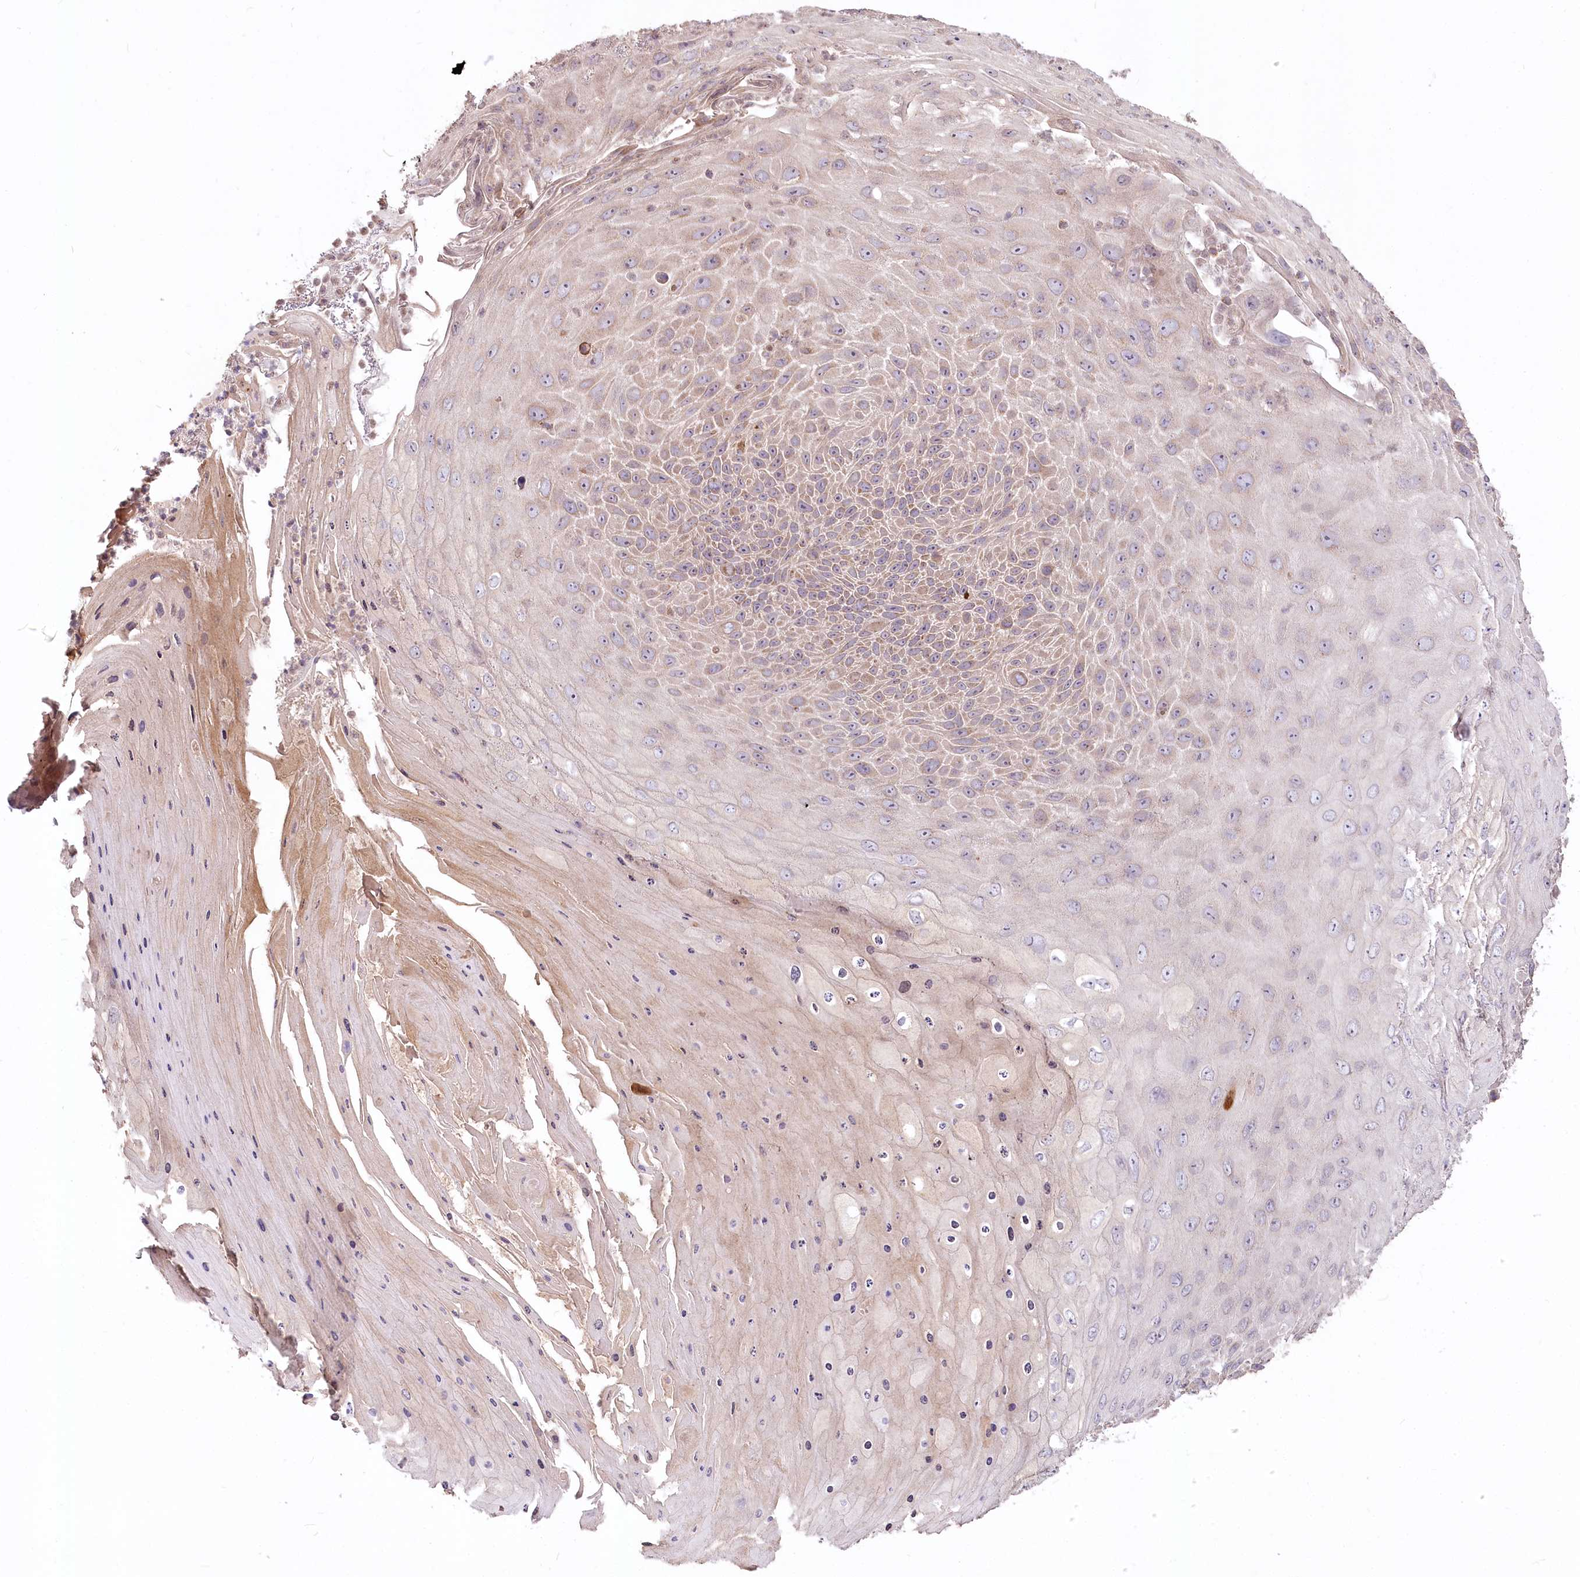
{"staining": {"intensity": "weak", "quantity": ">75%", "location": "cytoplasmic/membranous"}, "tissue": "skin cancer", "cell_type": "Tumor cells", "image_type": "cancer", "snomed": [{"axis": "morphology", "description": "Squamous cell carcinoma, NOS"}, {"axis": "topography", "description": "Skin"}], "caption": "Human skin cancer stained with a protein marker demonstrates weak staining in tumor cells.", "gene": "STT3B", "patient": {"sex": "female", "age": 88}}